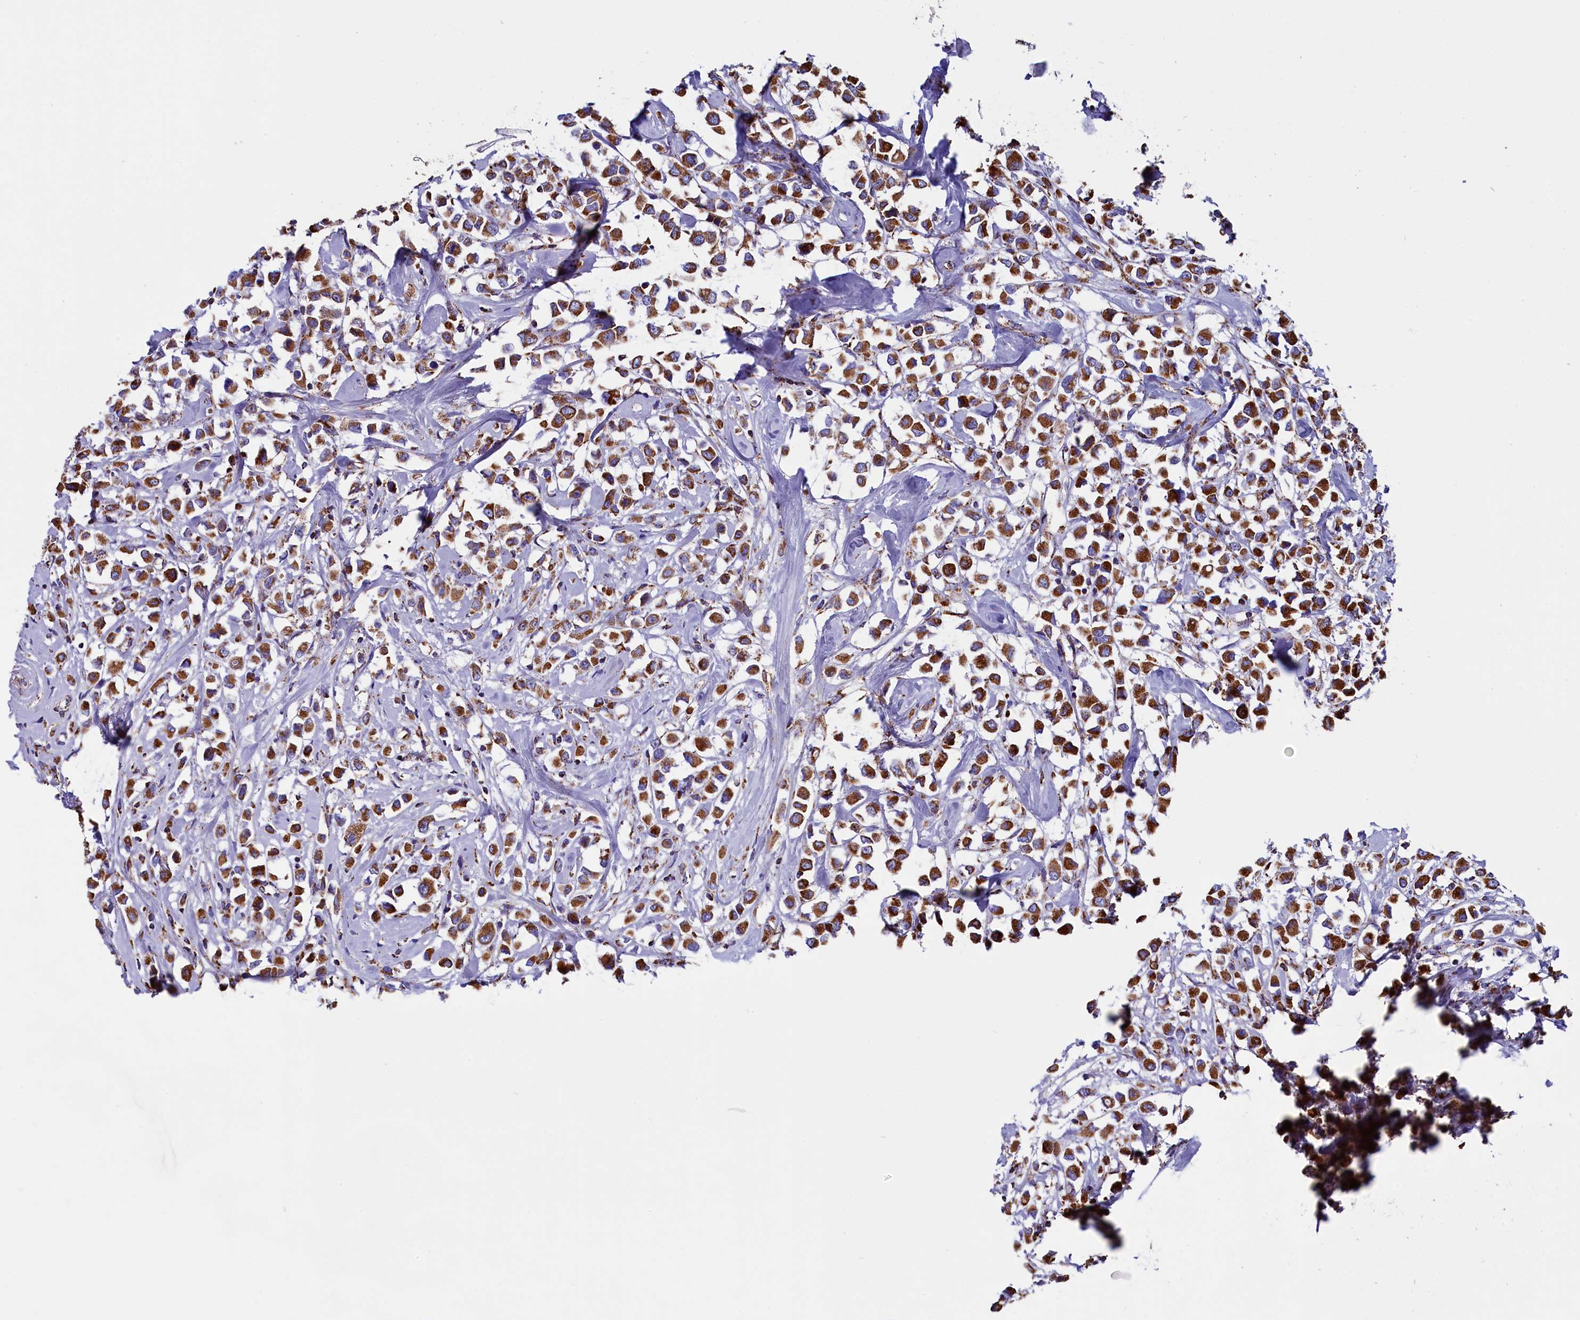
{"staining": {"intensity": "moderate", "quantity": ">75%", "location": "cytoplasmic/membranous"}, "tissue": "breast cancer", "cell_type": "Tumor cells", "image_type": "cancer", "snomed": [{"axis": "morphology", "description": "Duct carcinoma"}, {"axis": "topography", "description": "Breast"}], "caption": "Immunohistochemical staining of breast cancer (intraductal carcinoma) exhibits medium levels of moderate cytoplasmic/membranous protein staining in about >75% of tumor cells.", "gene": "SLC39A3", "patient": {"sex": "female", "age": 61}}